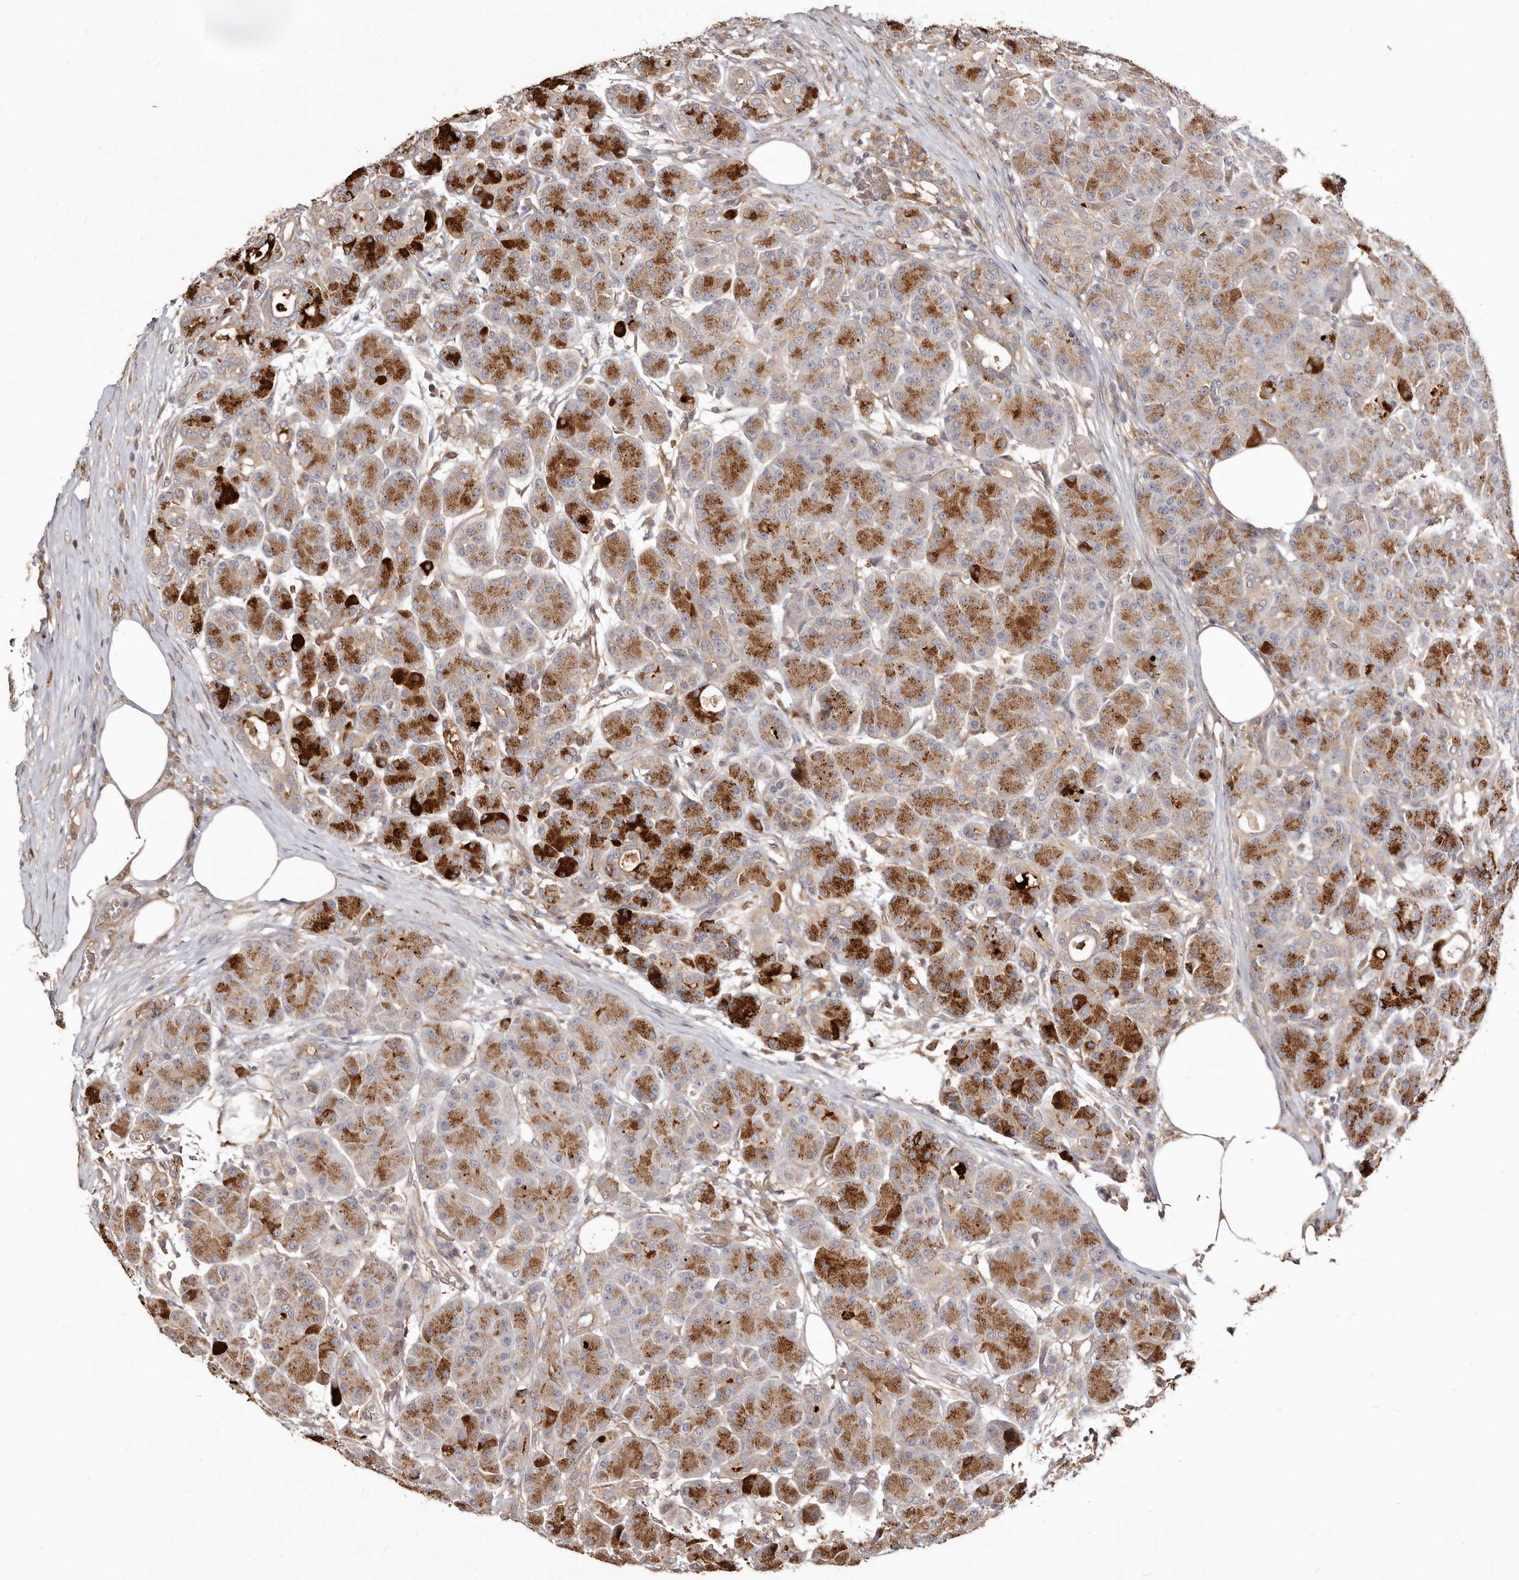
{"staining": {"intensity": "moderate", "quantity": ">75%", "location": "cytoplasmic/membranous"}, "tissue": "pancreas", "cell_type": "Exocrine glandular cells", "image_type": "normal", "snomed": [{"axis": "morphology", "description": "Normal tissue, NOS"}, {"axis": "topography", "description": "Pancreas"}], "caption": "The histopathology image reveals staining of normal pancreas, revealing moderate cytoplasmic/membranous protein staining (brown color) within exocrine glandular cells.", "gene": "LRRC25", "patient": {"sex": "male", "age": 63}}